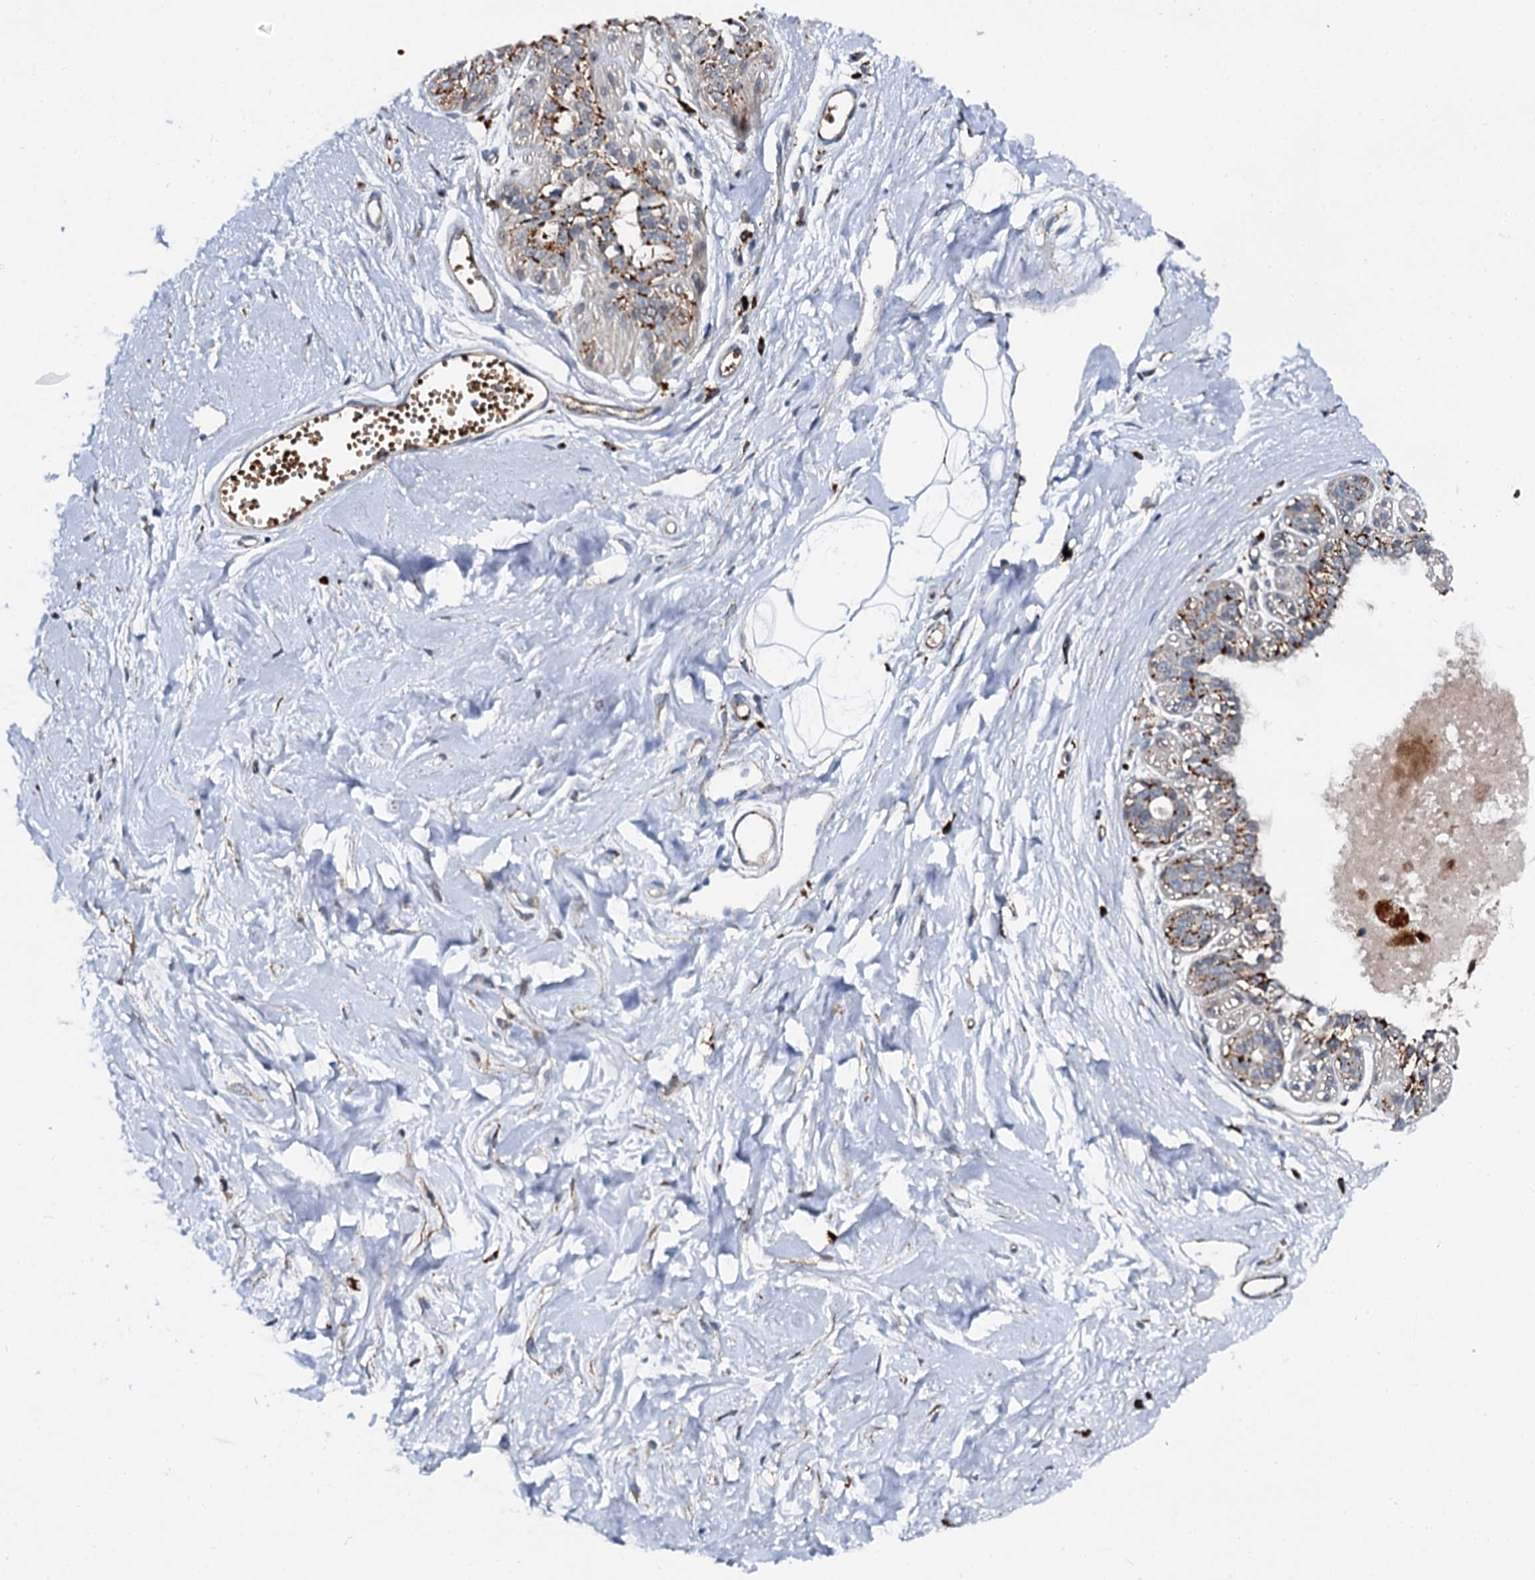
{"staining": {"intensity": "negative", "quantity": "none", "location": "none"}, "tissue": "breast", "cell_type": "Adipocytes", "image_type": "normal", "snomed": [{"axis": "morphology", "description": "Normal tissue, NOS"}, {"axis": "topography", "description": "Breast"}], "caption": "Protein analysis of benign breast exhibits no significant expression in adipocytes.", "gene": "GBA1", "patient": {"sex": "female", "age": 45}}